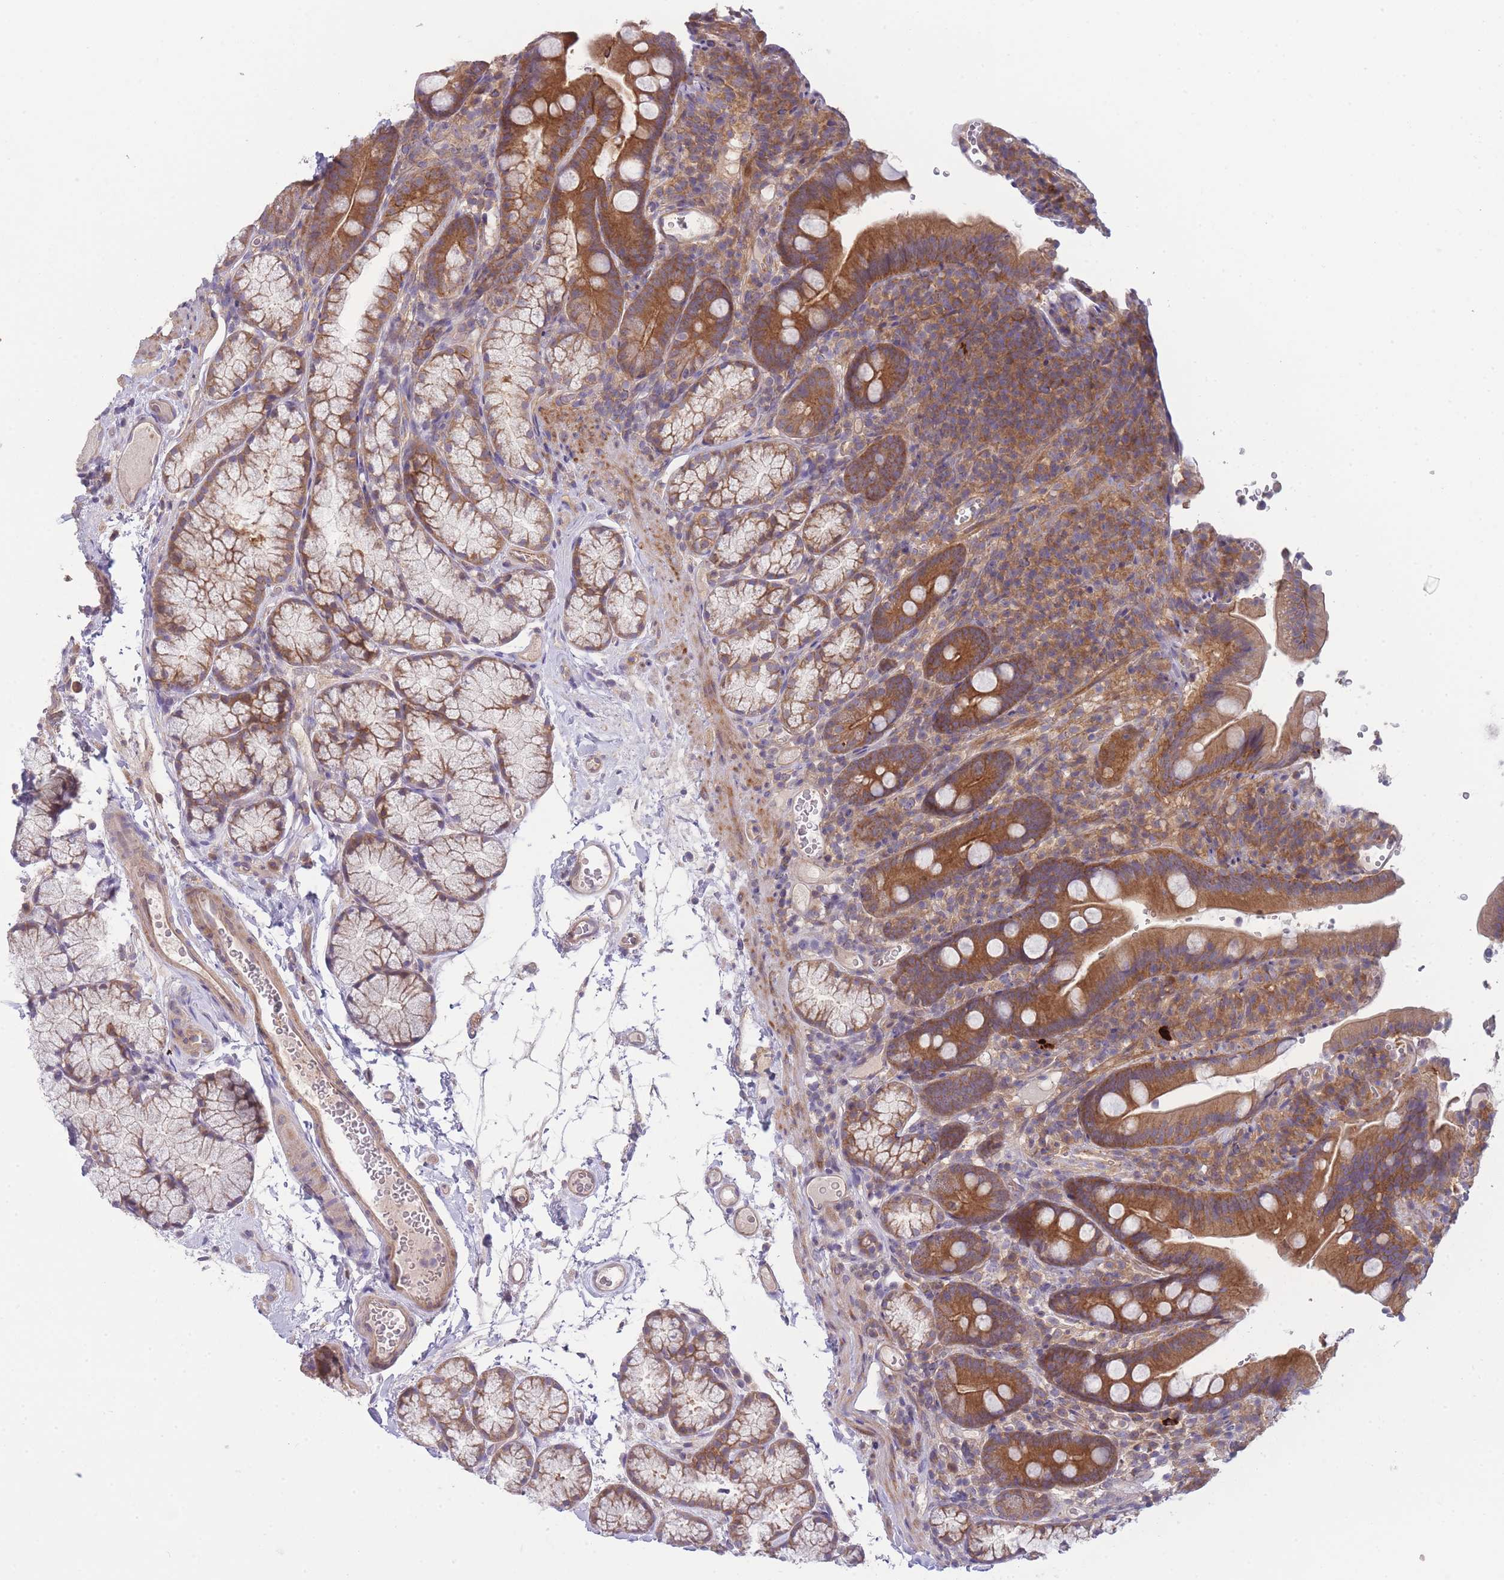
{"staining": {"intensity": "moderate", "quantity": "25%-75%", "location": "cytoplasmic/membranous"}, "tissue": "duodenum", "cell_type": "Glandular cells", "image_type": "normal", "snomed": [{"axis": "morphology", "description": "Normal tissue, NOS"}, {"axis": "topography", "description": "Duodenum"}], "caption": "Immunohistochemical staining of benign duodenum demonstrates medium levels of moderate cytoplasmic/membranous positivity in approximately 25%-75% of glandular cells.", "gene": "PFDN6", "patient": {"sex": "female", "age": 67}}